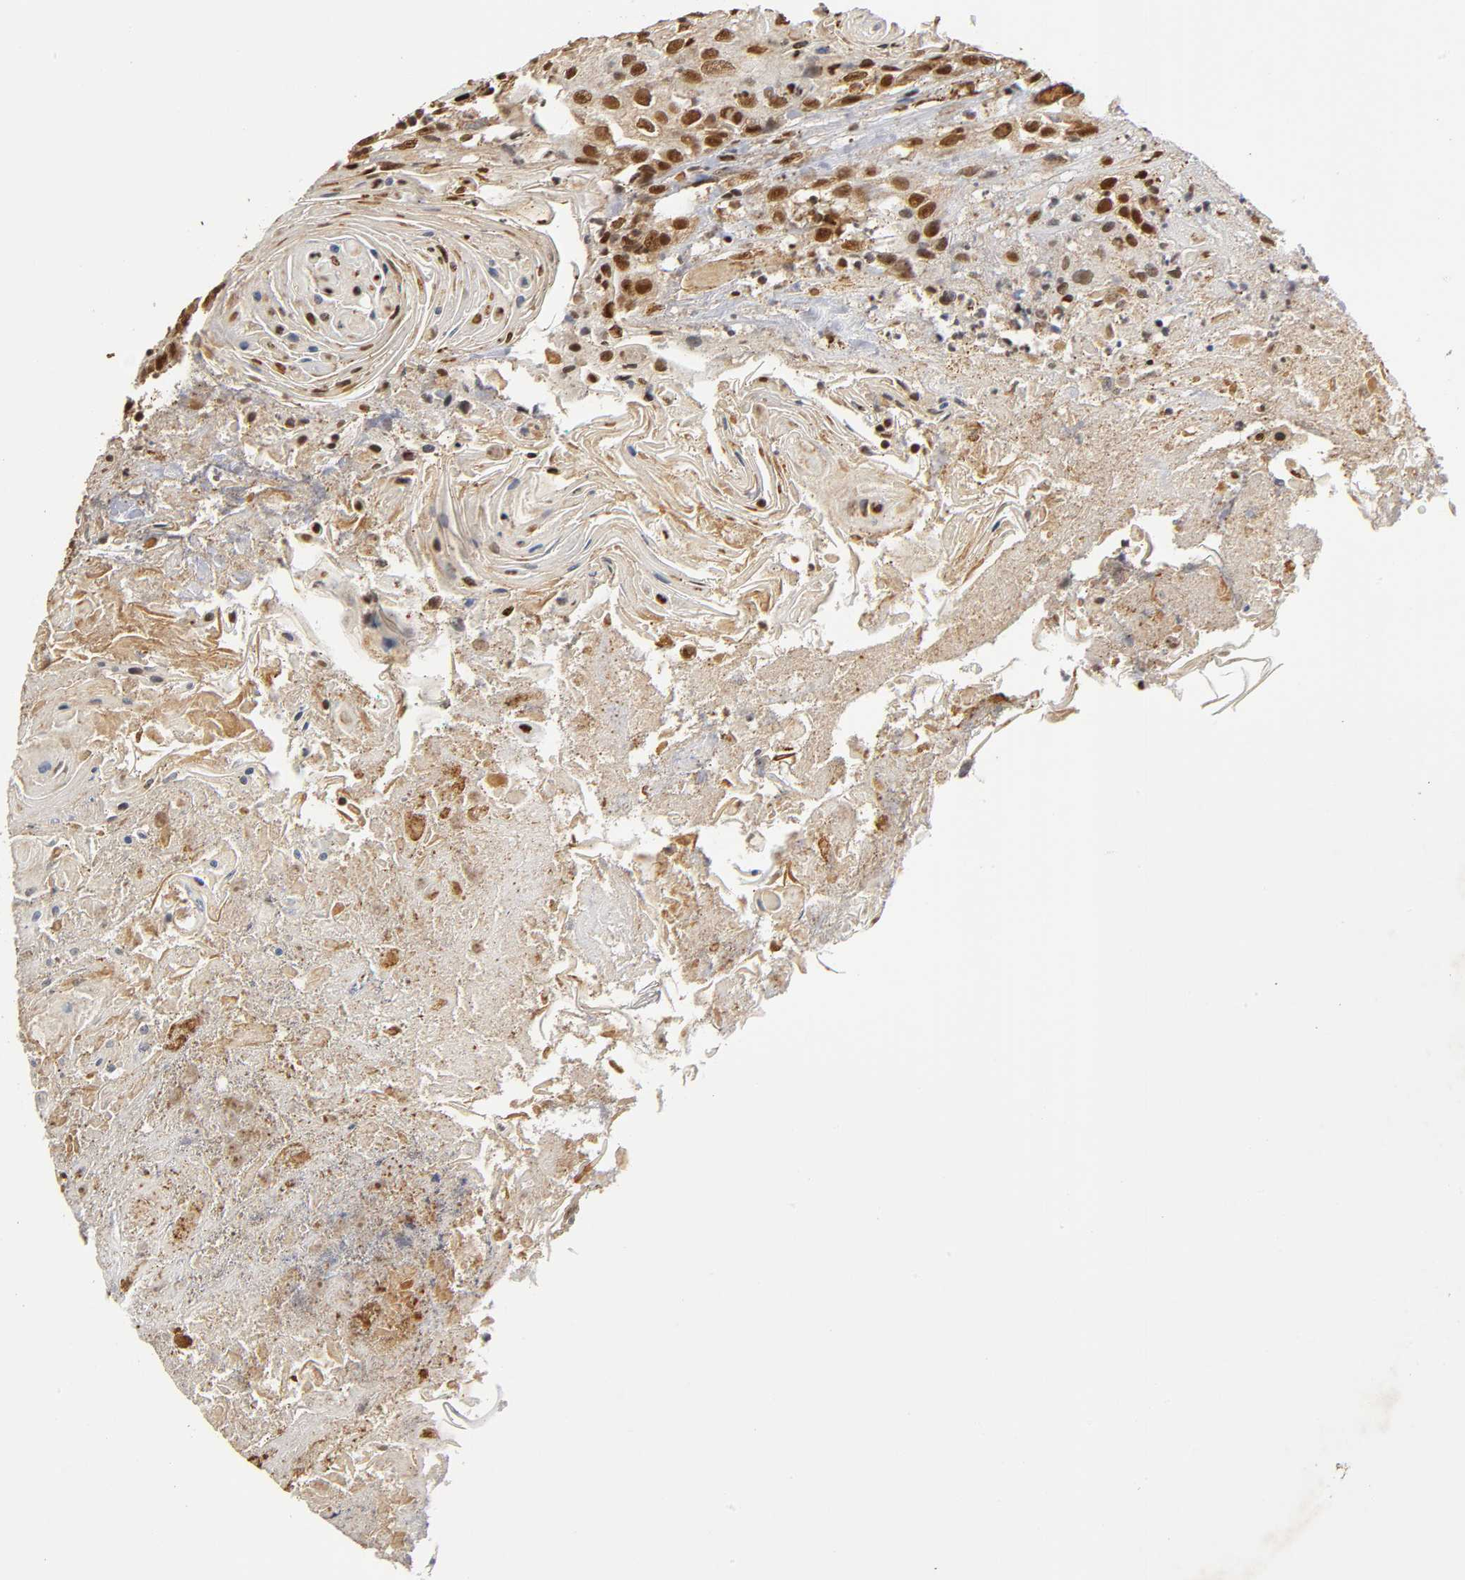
{"staining": {"intensity": "strong", "quantity": ">75%", "location": "cytoplasmic/membranous,nuclear"}, "tissue": "head and neck cancer", "cell_type": "Tumor cells", "image_type": "cancer", "snomed": [{"axis": "morphology", "description": "Squamous cell carcinoma, NOS"}, {"axis": "topography", "description": "Head-Neck"}], "caption": "A brown stain highlights strong cytoplasmic/membranous and nuclear positivity of a protein in human squamous cell carcinoma (head and neck) tumor cells.", "gene": "RNF122", "patient": {"sex": "female", "age": 84}}